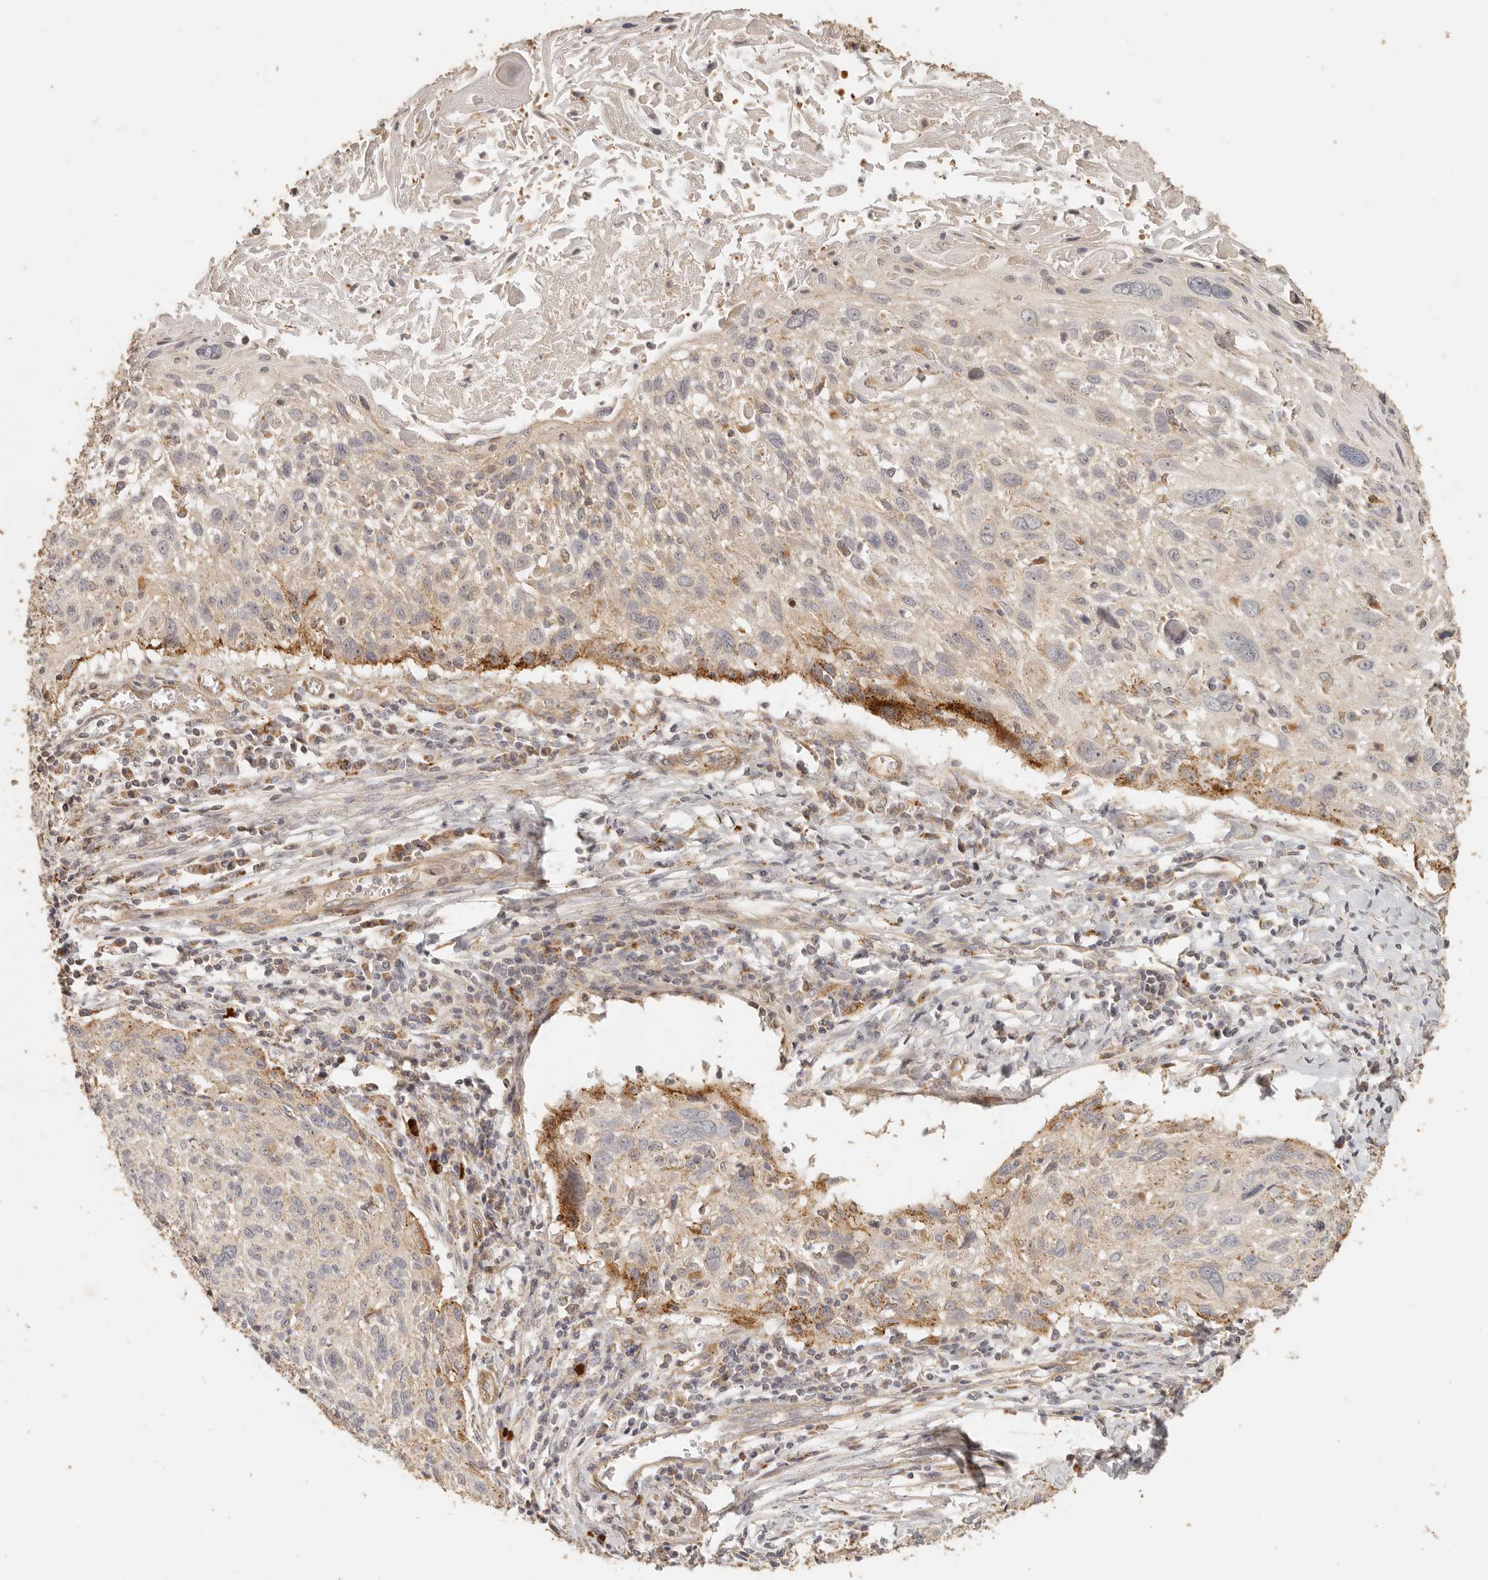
{"staining": {"intensity": "moderate", "quantity": "<25%", "location": "cytoplasmic/membranous"}, "tissue": "cervical cancer", "cell_type": "Tumor cells", "image_type": "cancer", "snomed": [{"axis": "morphology", "description": "Squamous cell carcinoma, NOS"}, {"axis": "topography", "description": "Cervix"}], "caption": "Human cervical cancer stained with a brown dye displays moderate cytoplasmic/membranous positive expression in about <25% of tumor cells.", "gene": "PTPN22", "patient": {"sex": "female", "age": 51}}